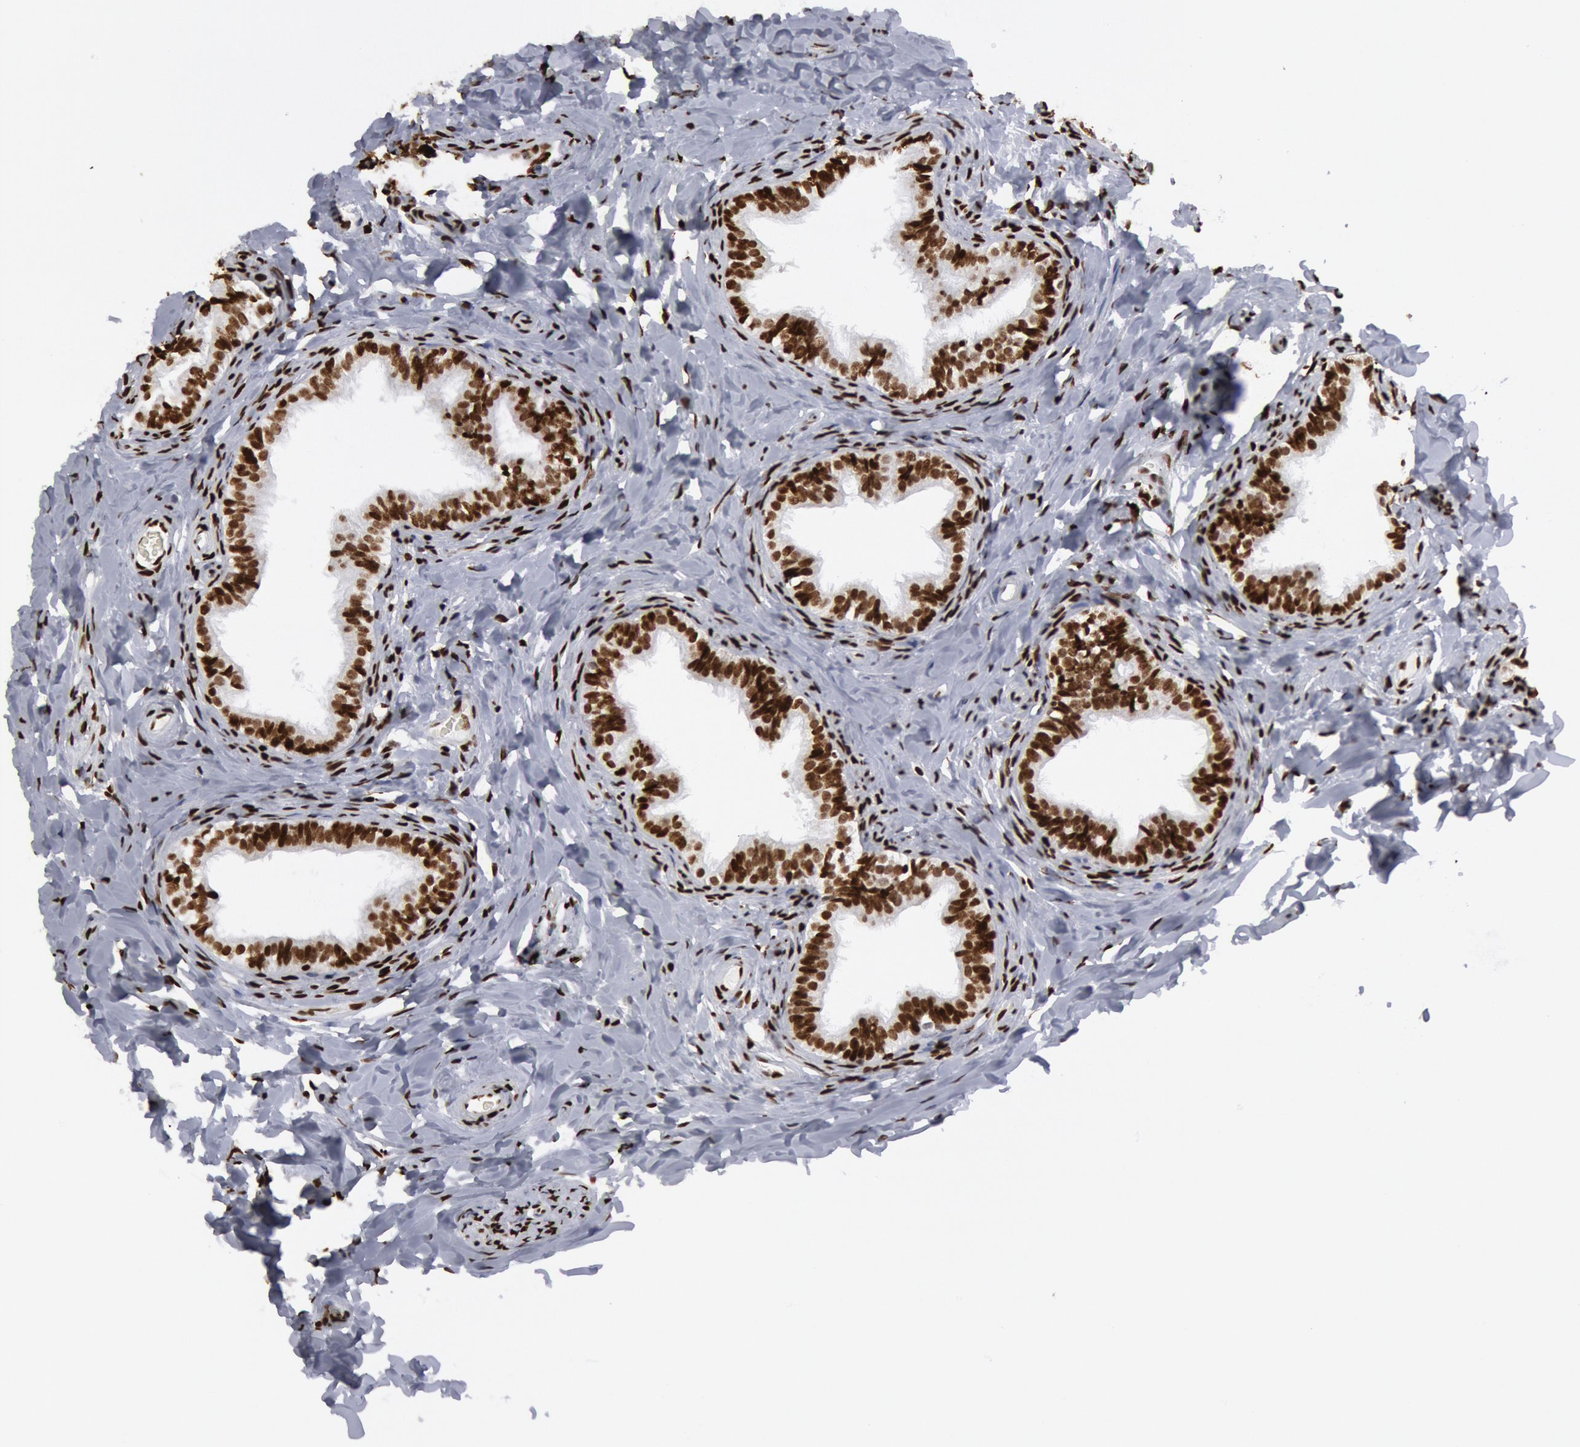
{"staining": {"intensity": "strong", "quantity": ">75%", "location": "nuclear"}, "tissue": "epididymis", "cell_type": "Glandular cells", "image_type": "normal", "snomed": [{"axis": "morphology", "description": "Normal tissue, NOS"}, {"axis": "topography", "description": "Epididymis"}], "caption": "Unremarkable epididymis displays strong nuclear expression in approximately >75% of glandular cells, visualized by immunohistochemistry. (Stains: DAB (3,3'-diaminobenzidine) in brown, nuclei in blue, Microscopy: brightfield microscopy at high magnification).", "gene": "MECP2", "patient": {"sex": "male", "age": 26}}